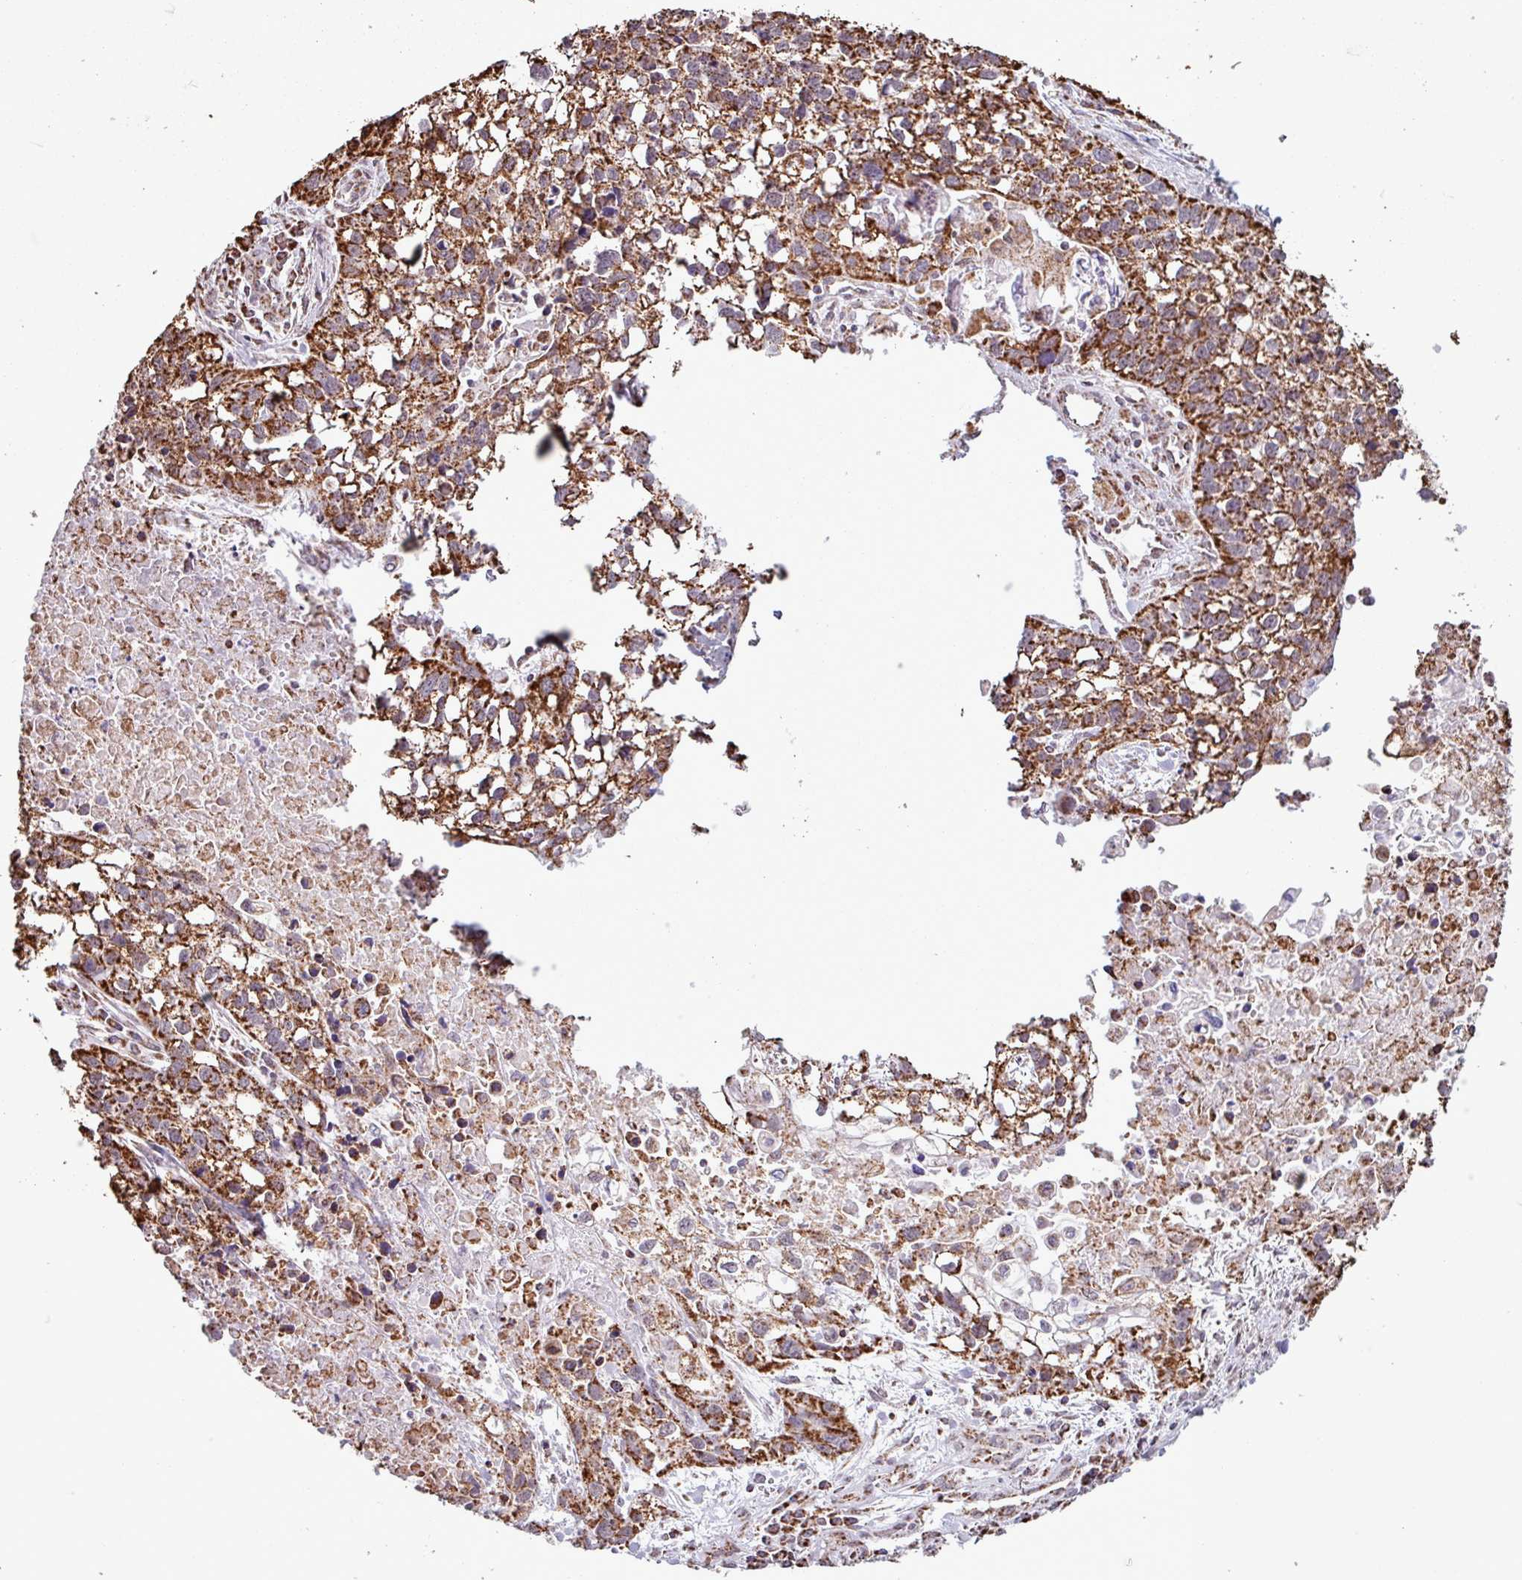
{"staining": {"intensity": "strong", "quantity": ">75%", "location": "cytoplasmic/membranous"}, "tissue": "lung cancer", "cell_type": "Tumor cells", "image_type": "cancer", "snomed": [{"axis": "morphology", "description": "Squamous cell carcinoma, NOS"}, {"axis": "topography", "description": "Lung"}], "caption": "Tumor cells display high levels of strong cytoplasmic/membranous staining in approximately >75% of cells in lung squamous cell carcinoma.", "gene": "ALG8", "patient": {"sex": "male", "age": 74}}